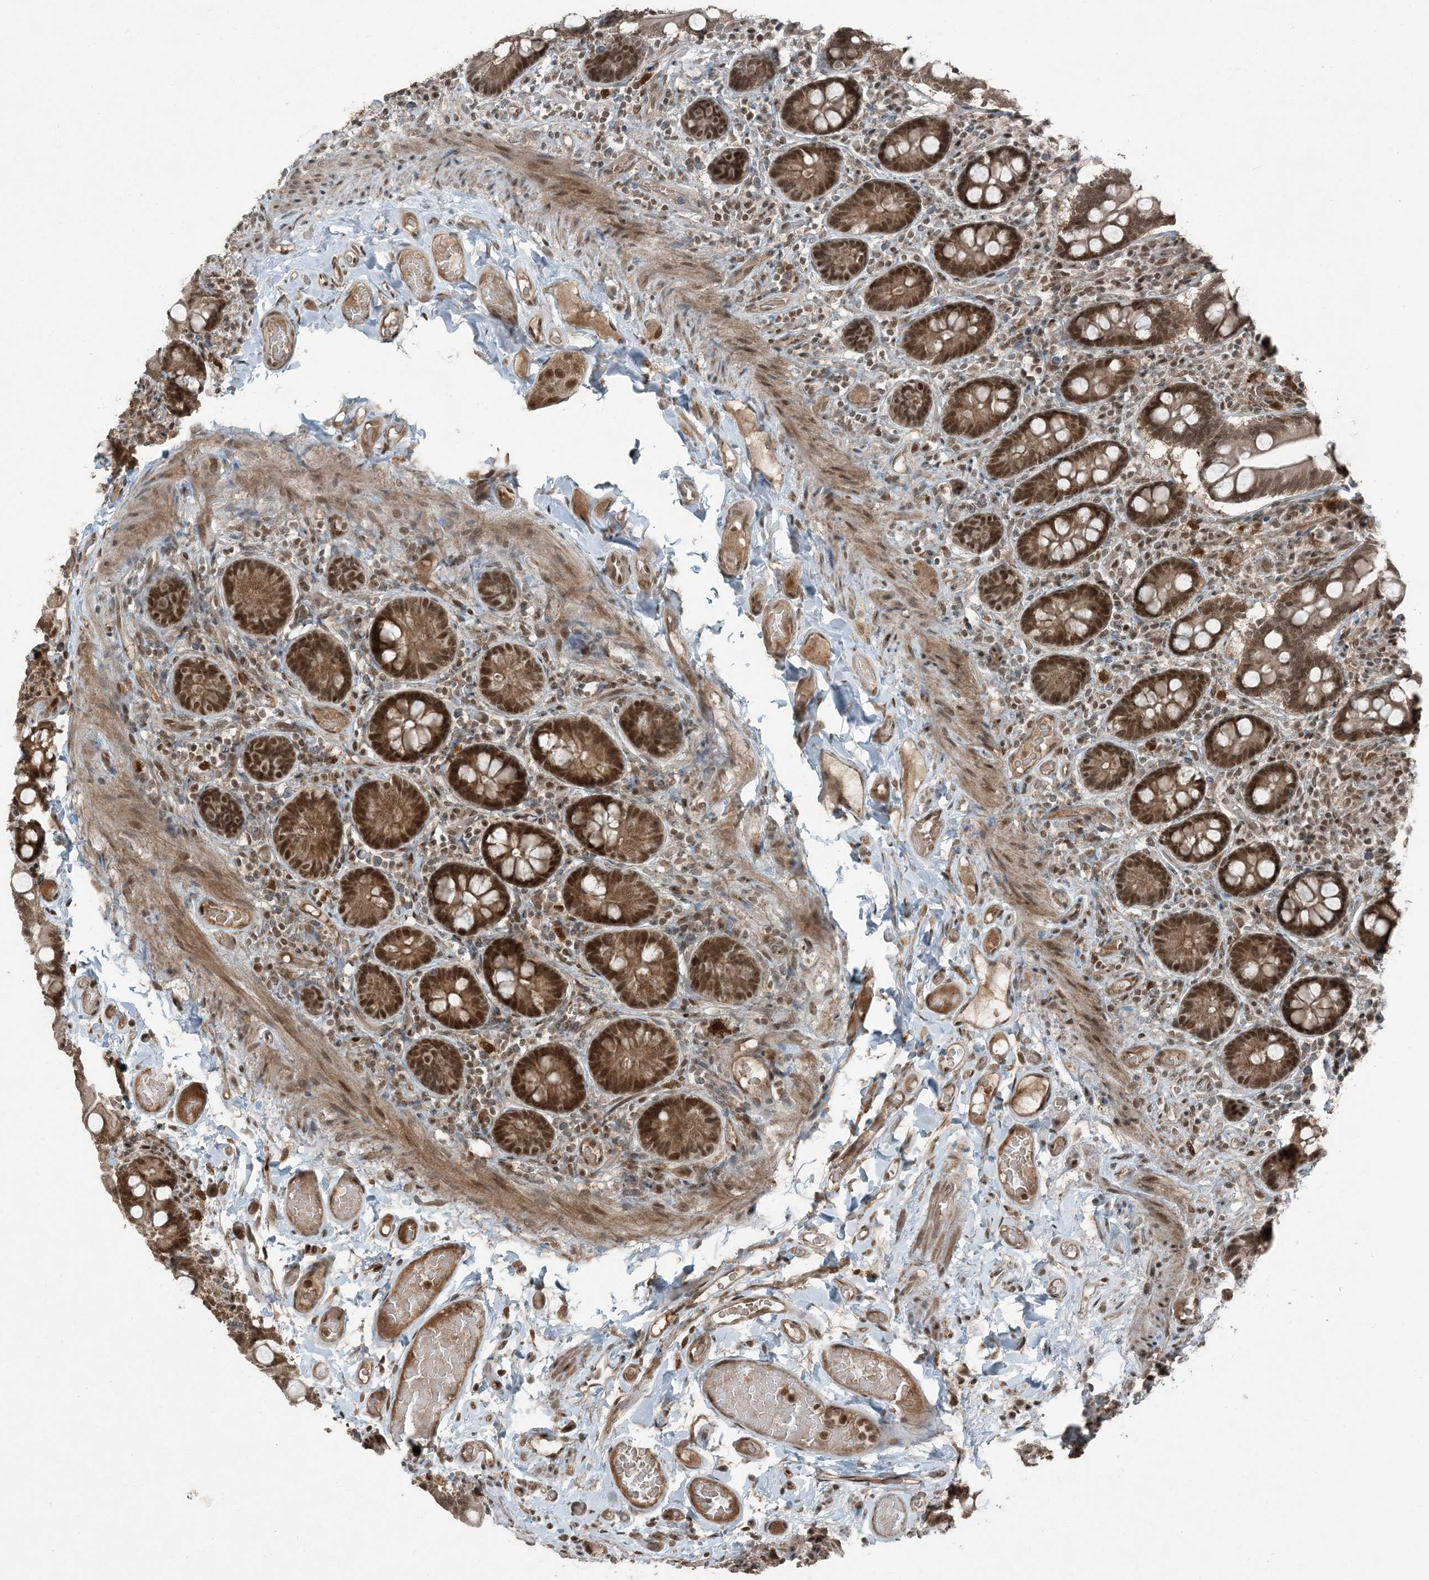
{"staining": {"intensity": "strong", "quantity": ">75%", "location": "cytoplasmic/membranous,nuclear"}, "tissue": "small intestine", "cell_type": "Glandular cells", "image_type": "normal", "snomed": [{"axis": "morphology", "description": "Normal tissue, NOS"}, {"axis": "topography", "description": "Small intestine"}], "caption": "High-power microscopy captured an immunohistochemistry (IHC) photomicrograph of benign small intestine, revealing strong cytoplasmic/membranous,nuclear staining in approximately >75% of glandular cells.", "gene": "TRAPPC12", "patient": {"sex": "female", "age": 64}}